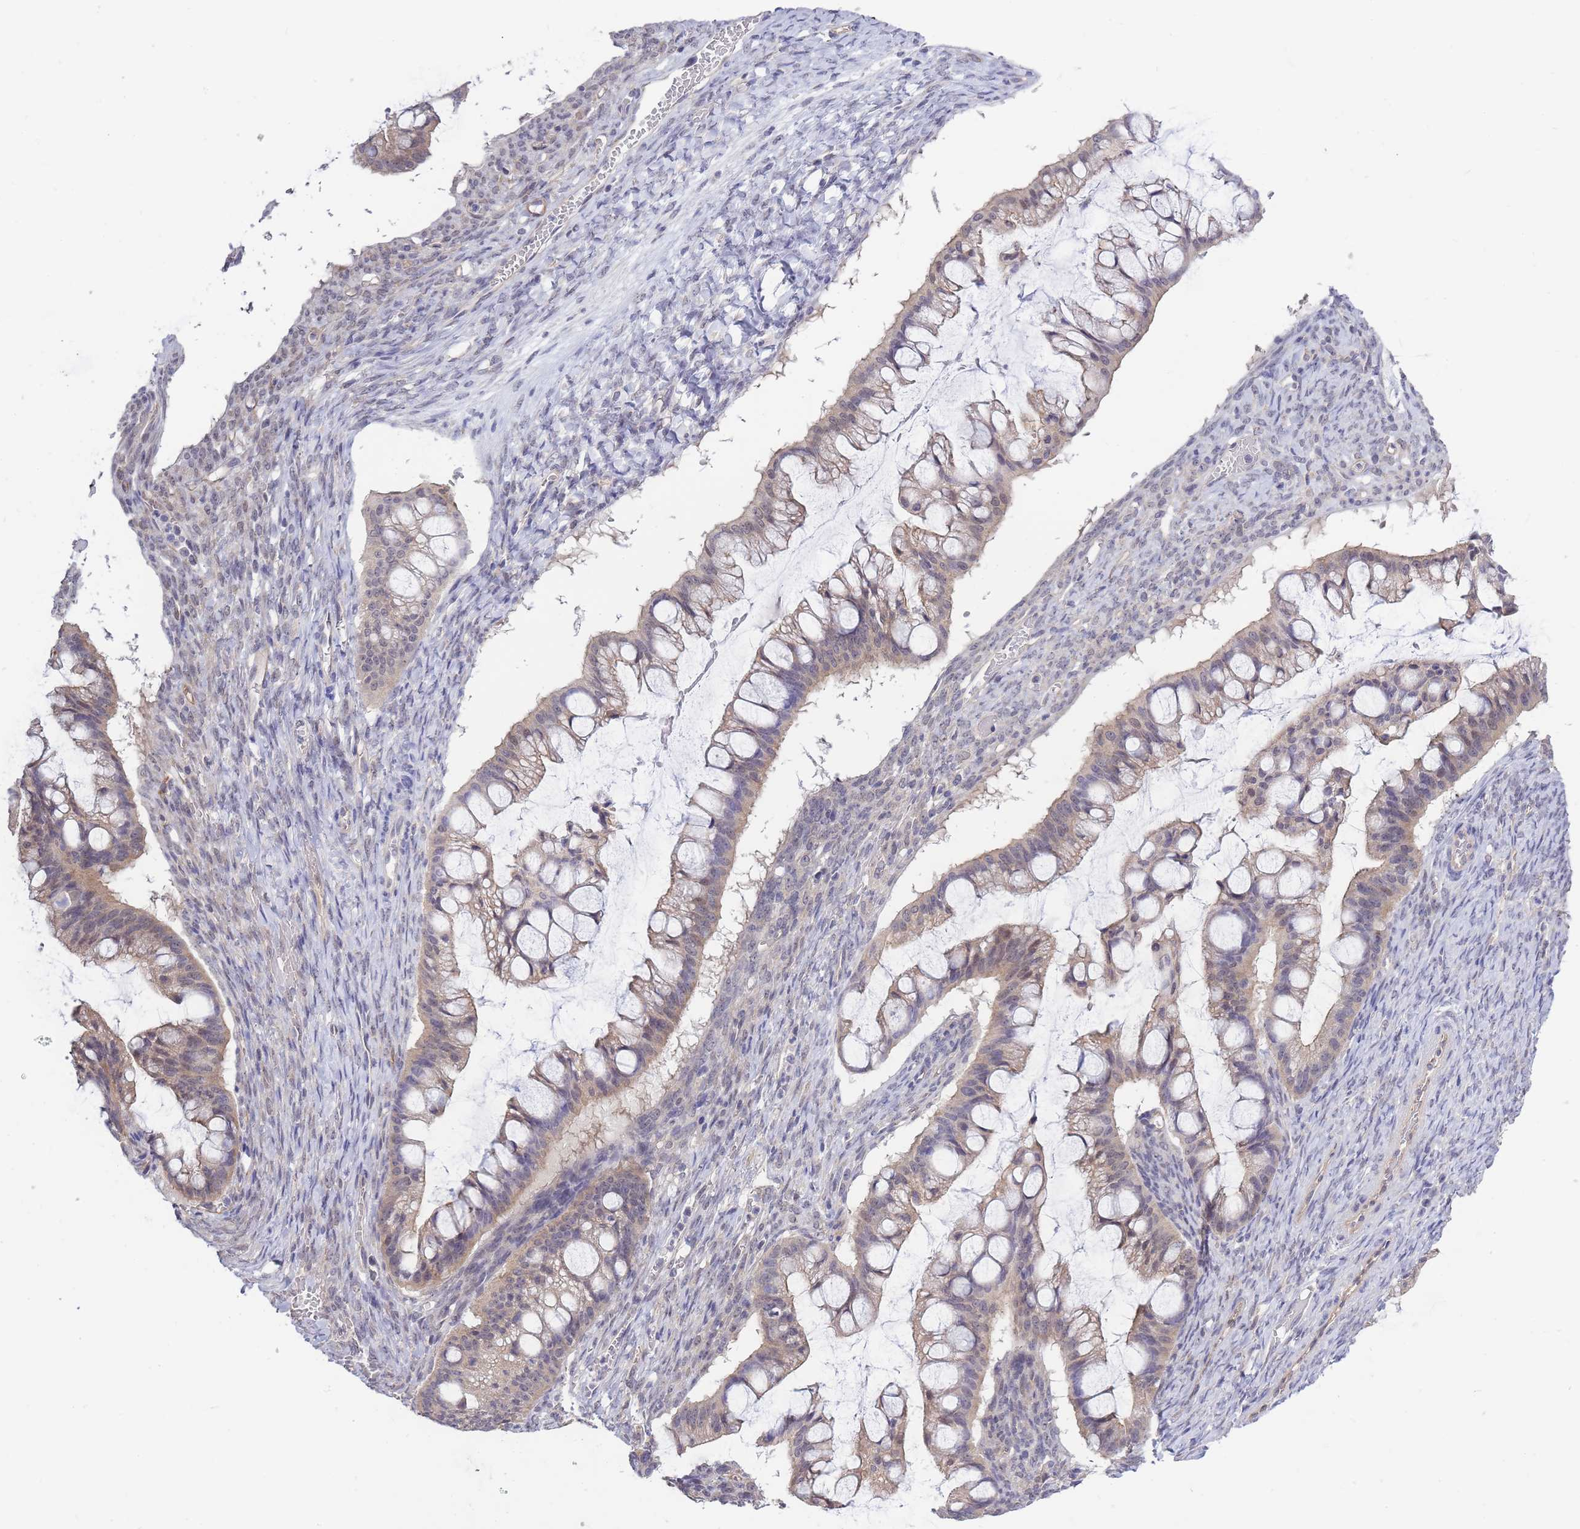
{"staining": {"intensity": "weak", "quantity": "25%-75%", "location": "cytoplasmic/membranous,nuclear"}, "tissue": "ovarian cancer", "cell_type": "Tumor cells", "image_type": "cancer", "snomed": [{"axis": "morphology", "description": "Cystadenocarcinoma, mucinous, NOS"}, {"axis": "topography", "description": "Ovary"}], "caption": "IHC of human ovarian mucinous cystadenocarcinoma shows low levels of weak cytoplasmic/membranous and nuclear positivity in approximately 25%-75% of tumor cells. Immunohistochemistry stains the protein of interest in brown and the nuclei are stained blue.", "gene": "C19orf25", "patient": {"sex": "female", "age": 73}}